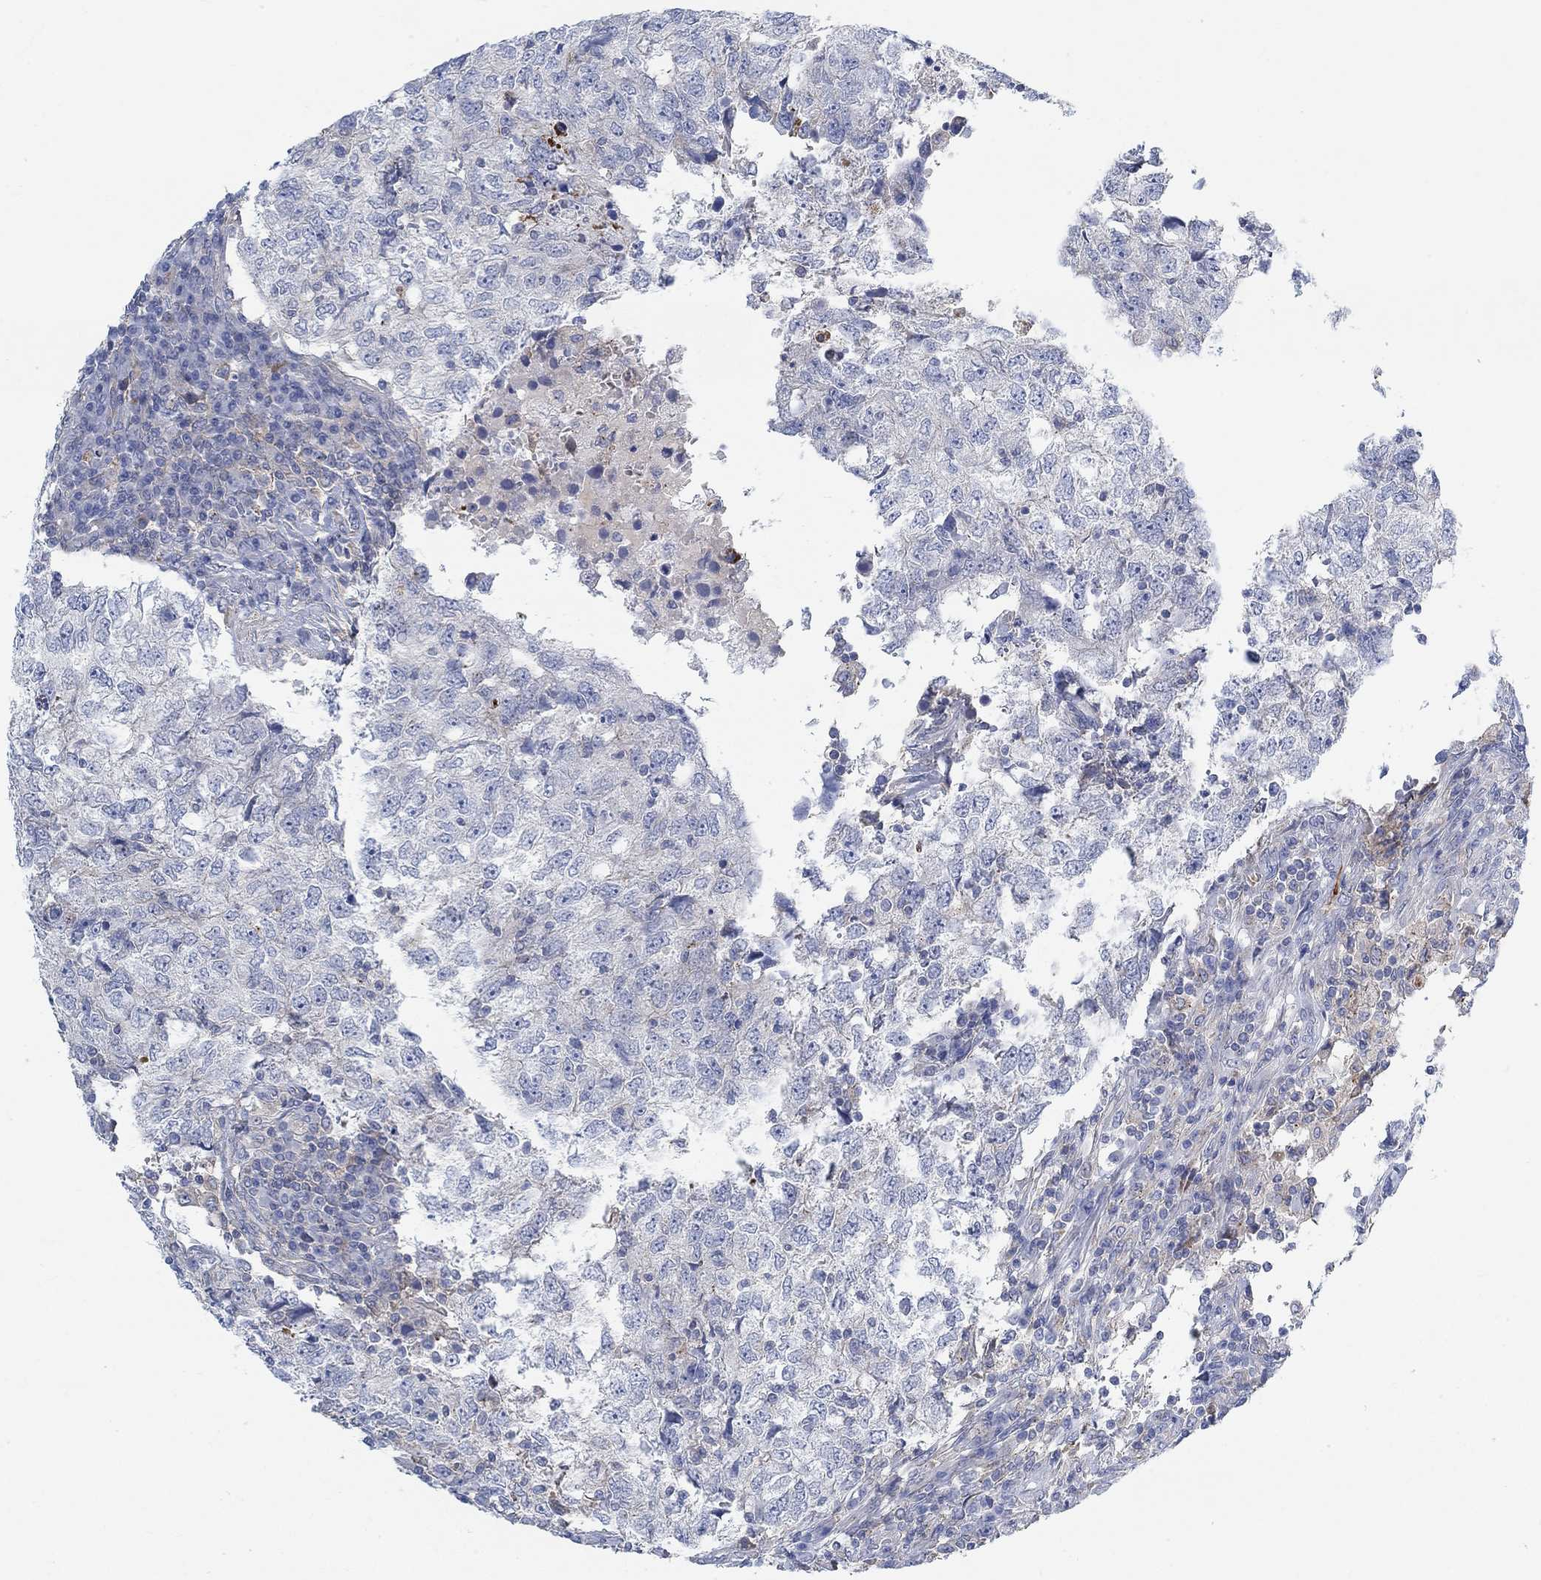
{"staining": {"intensity": "negative", "quantity": "none", "location": "none"}, "tissue": "breast cancer", "cell_type": "Tumor cells", "image_type": "cancer", "snomed": [{"axis": "morphology", "description": "Duct carcinoma"}, {"axis": "topography", "description": "Breast"}], "caption": "Immunohistochemistry of human breast cancer displays no staining in tumor cells.", "gene": "PMFBP1", "patient": {"sex": "female", "age": 30}}